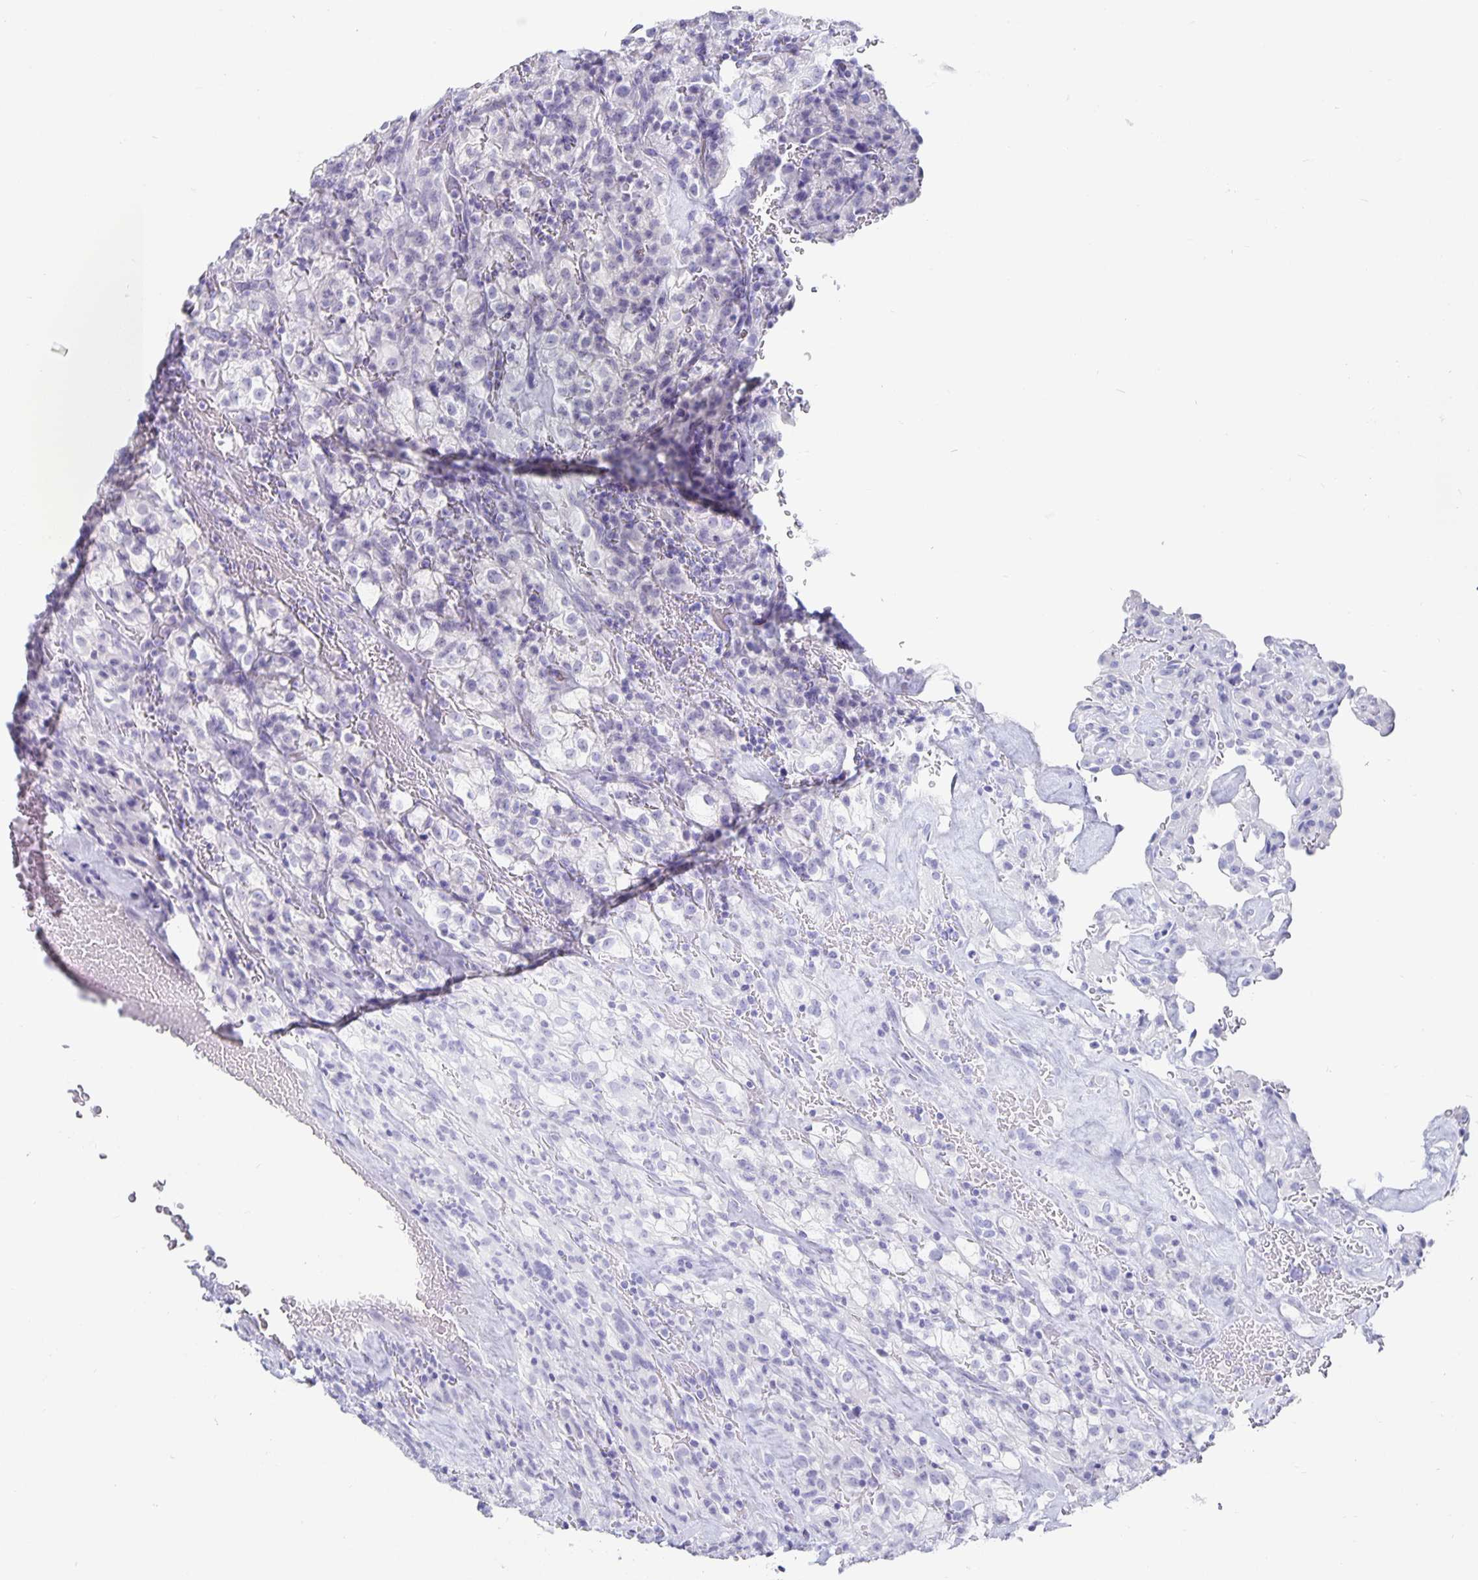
{"staining": {"intensity": "negative", "quantity": "none", "location": "none"}, "tissue": "renal cancer", "cell_type": "Tumor cells", "image_type": "cancer", "snomed": [{"axis": "morphology", "description": "Adenocarcinoma, NOS"}, {"axis": "topography", "description": "Kidney"}], "caption": "A high-resolution histopathology image shows immunohistochemistry (IHC) staining of adenocarcinoma (renal), which displays no significant positivity in tumor cells. The staining was performed using DAB to visualize the protein expression in brown, while the nuclei were stained in blue with hematoxylin (Magnification: 20x).", "gene": "CHGA", "patient": {"sex": "female", "age": 74}}